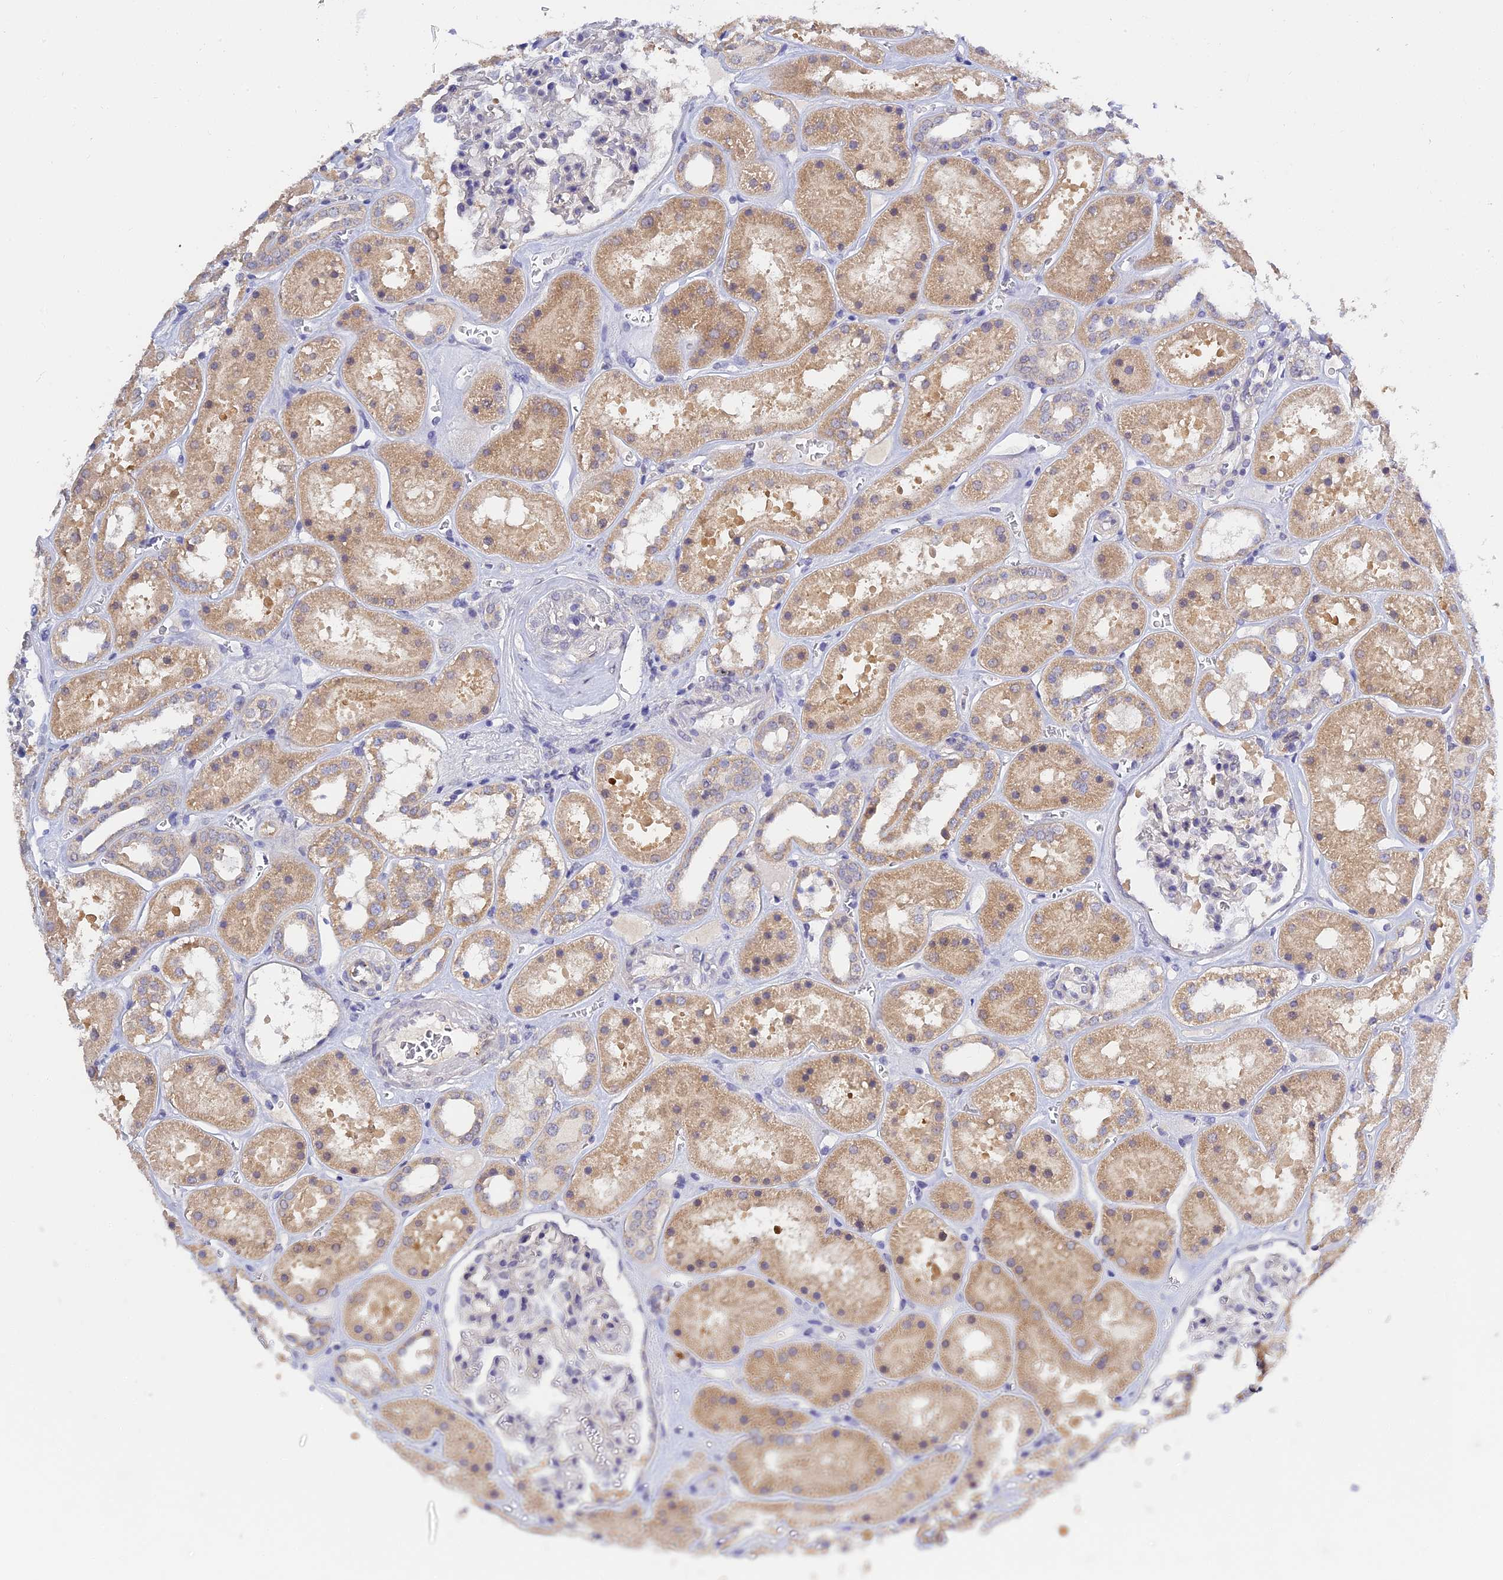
{"staining": {"intensity": "negative", "quantity": "none", "location": "none"}, "tissue": "kidney", "cell_type": "Cells in glomeruli", "image_type": "normal", "snomed": [{"axis": "morphology", "description": "Normal tissue, NOS"}, {"axis": "topography", "description": "Kidney"}], "caption": "There is no significant staining in cells in glomeruli of kidney. (DAB immunohistochemistry visualized using brightfield microscopy, high magnification).", "gene": "HOXB1", "patient": {"sex": "female", "age": 41}}